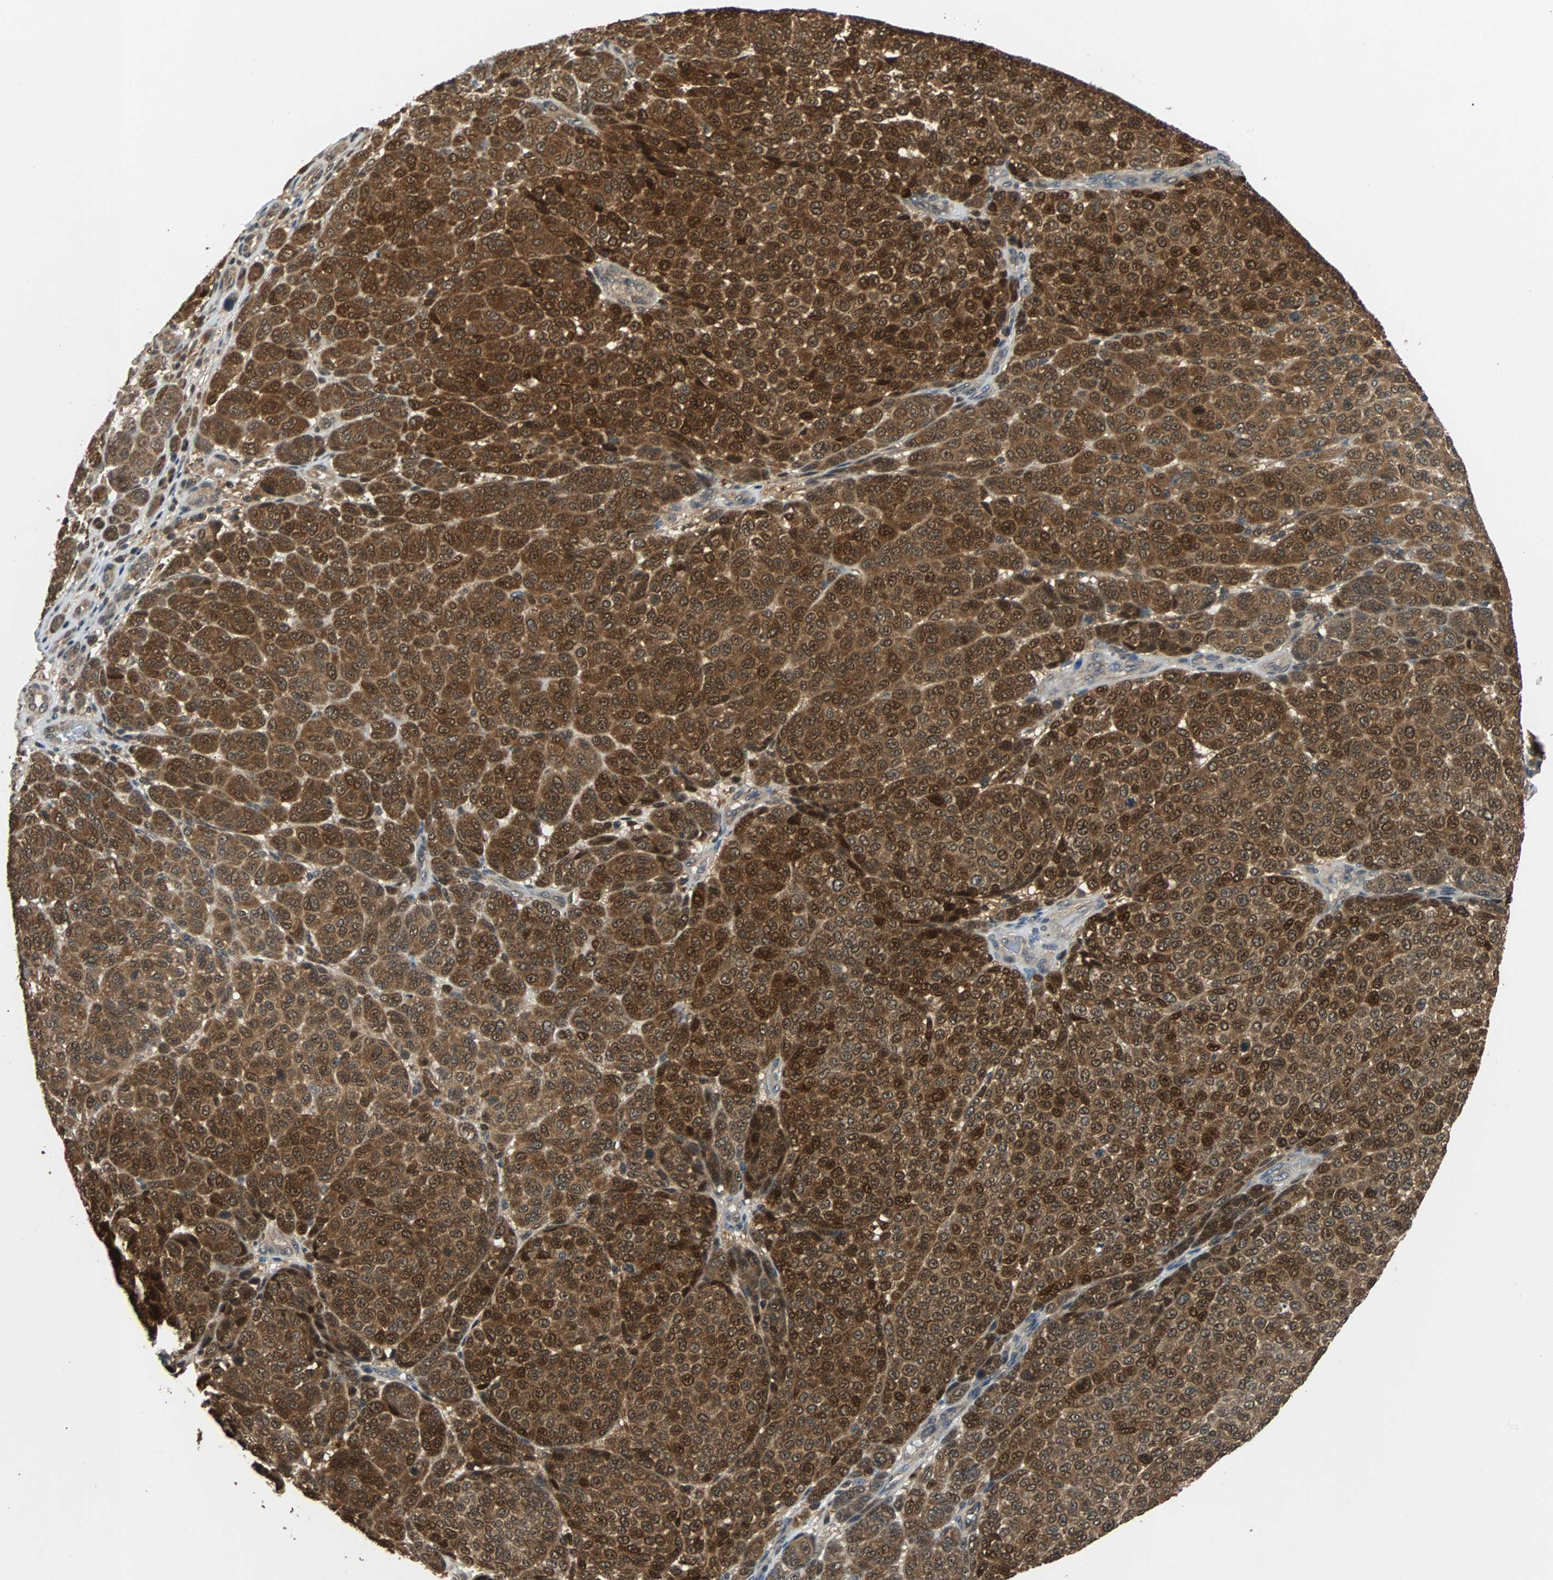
{"staining": {"intensity": "strong", "quantity": ">75%", "location": "cytoplasmic/membranous,nuclear"}, "tissue": "melanoma", "cell_type": "Tumor cells", "image_type": "cancer", "snomed": [{"axis": "morphology", "description": "Malignant melanoma, NOS"}, {"axis": "topography", "description": "Skin"}], "caption": "This is an image of IHC staining of melanoma, which shows strong expression in the cytoplasmic/membranous and nuclear of tumor cells.", "gene": "PRDX6", "patient": {"sex": "male", "age": 59}}